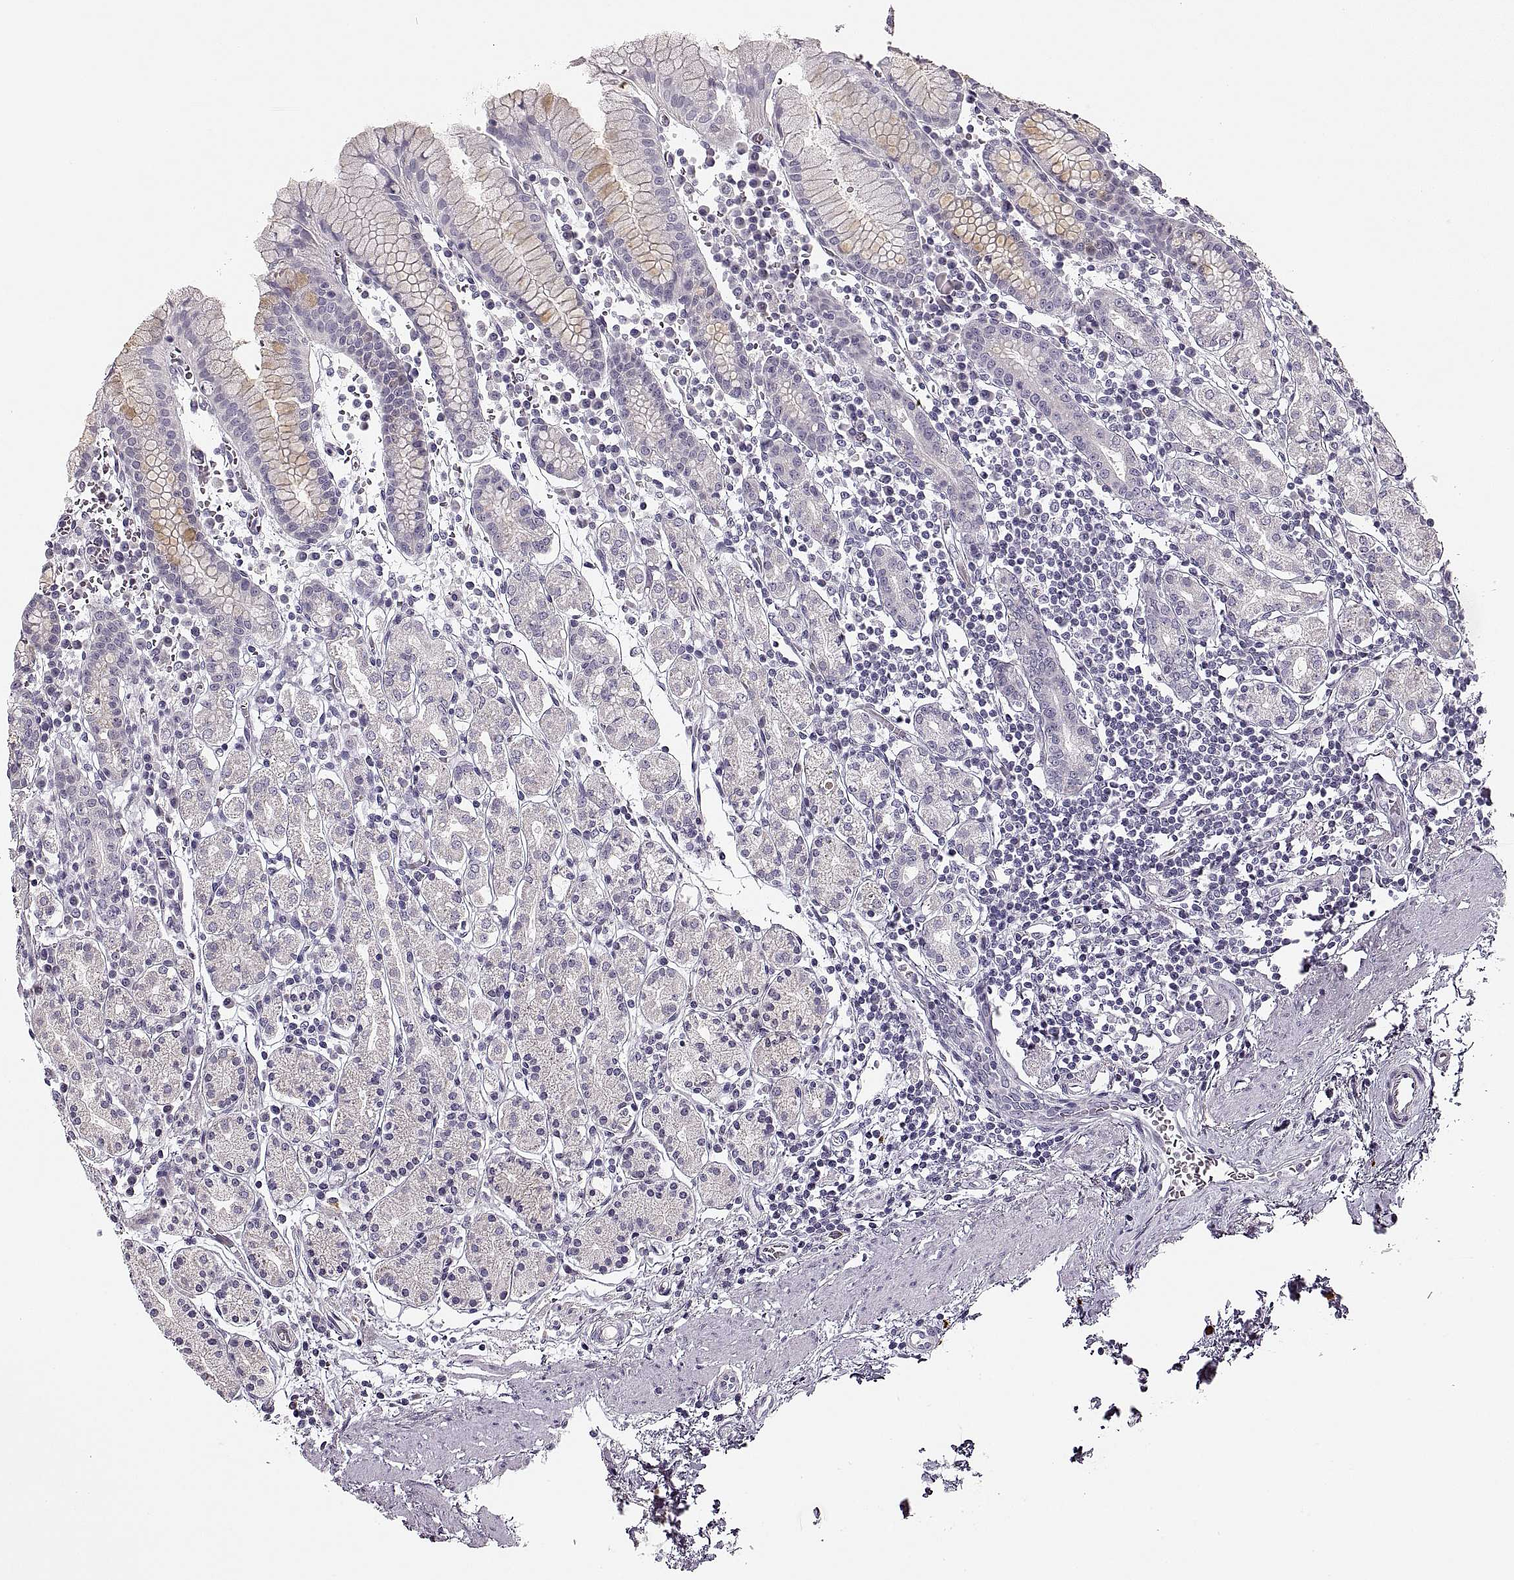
{"staining": {"intensity": "weak", "quantity": "<25%", "location": "cytoplasmic/membranous"}, "tissue": "stomach", "cell_type": "Glandular cells", "image_type": "normal", "snomed": [{"axis": "morphology", "description": "Normal tissue, NOS"}, {"axis": "topography", "description": "Stomach, upper"}, {"axis": "topography", "description": "Stomach"}], "caption": "This is a micrograph of immunohistochemistry (IHC) staining of unremarkable stomach, which shows no staining in glandular cells.", "gene": "CNTN1", "patient": {"sex": "male", "age": 62}}